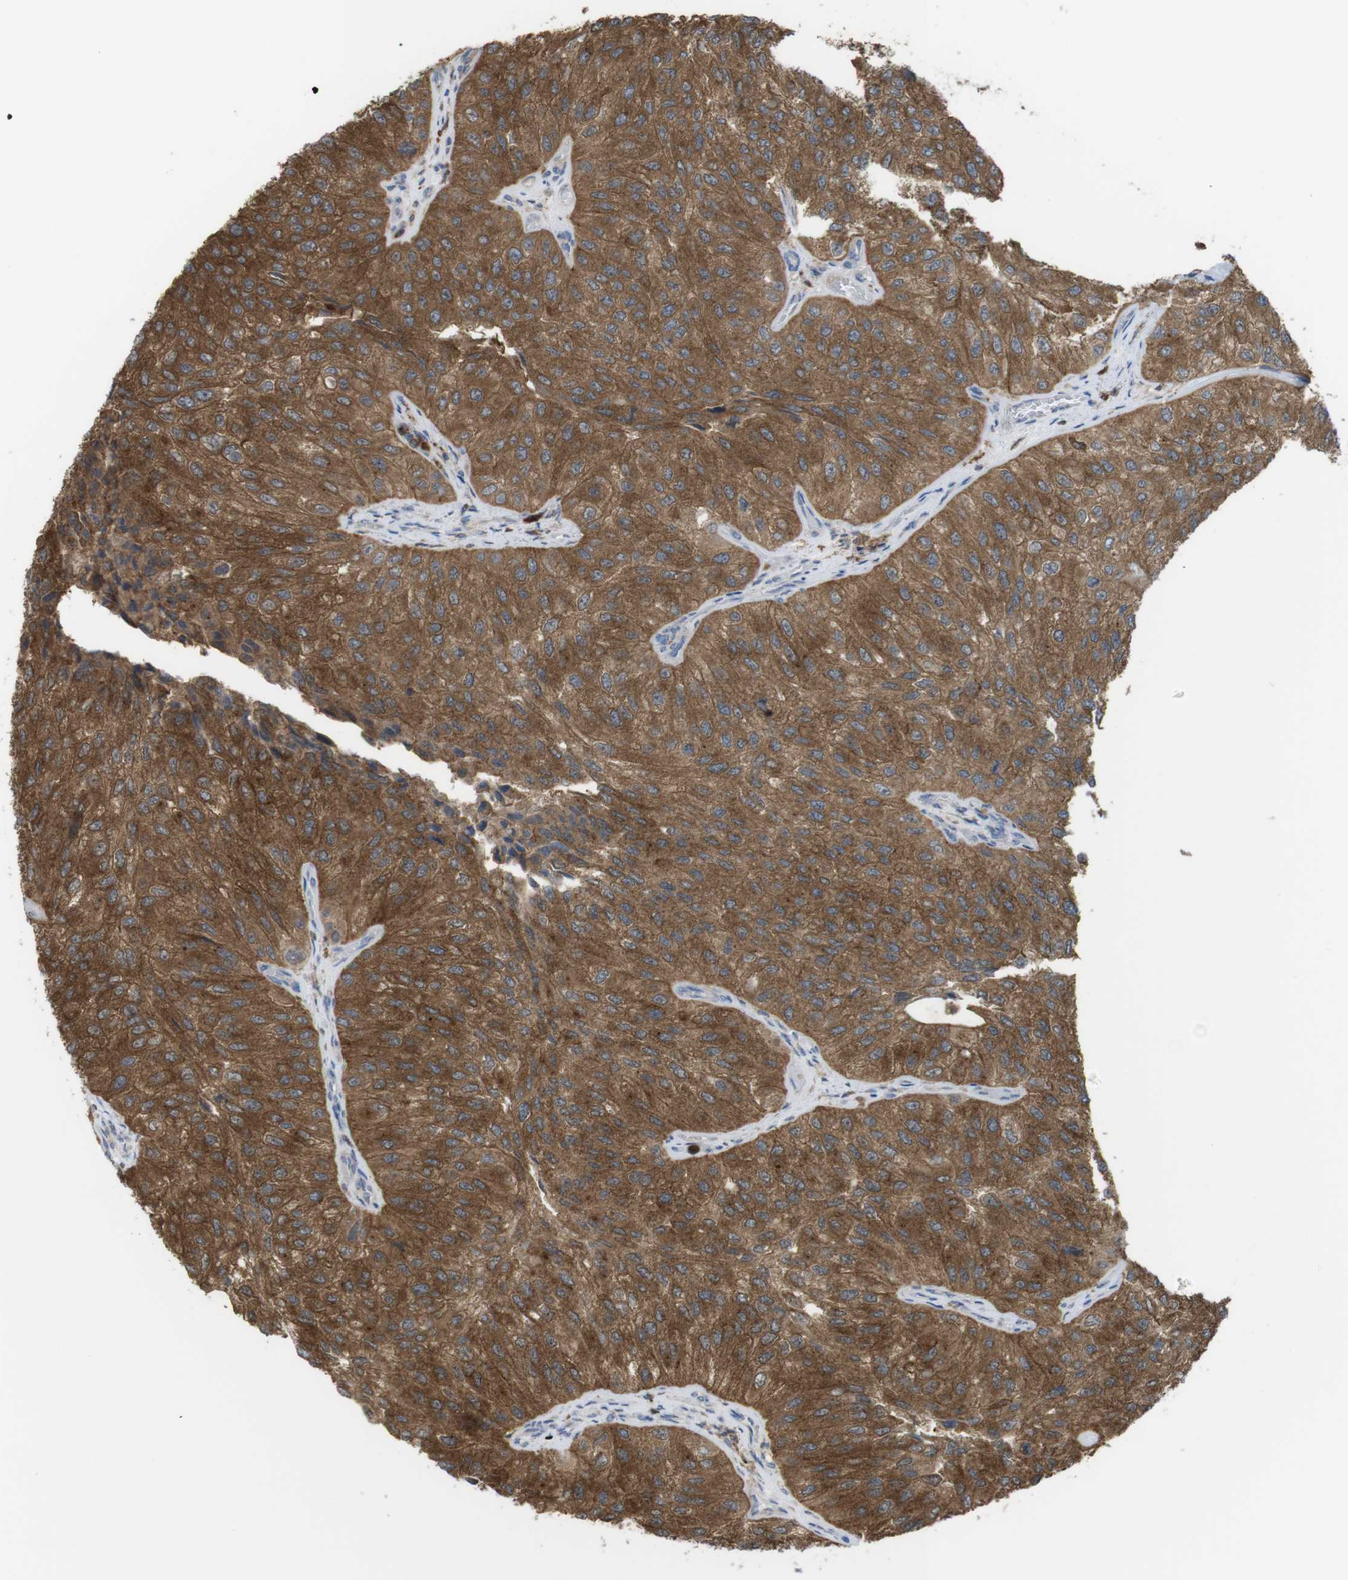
{"staining": {"intensity": "moderate", "quantity": ">75%", "location": "cytoplasmic/membranous"}, "tissue": "urothelial cancer", "cell_type": "Tumor cells", "image_type": "cancer", "snomed": [{"axis": "morphology", "description": "Urothelial carcinoma, High grade"}, {"axis": "topography", "description": "Kidney"}, {"axis": "topography", "description": "Urinary bladder"}], "caption": "Immunohistochemistry of human urothelial cancer demonstrates medium levels of moderate cytoplasmic/membranous expression in about >75% of tumor cells.", "gene": "PRKCD", "patient": {"sex": "male", "age": 77}}